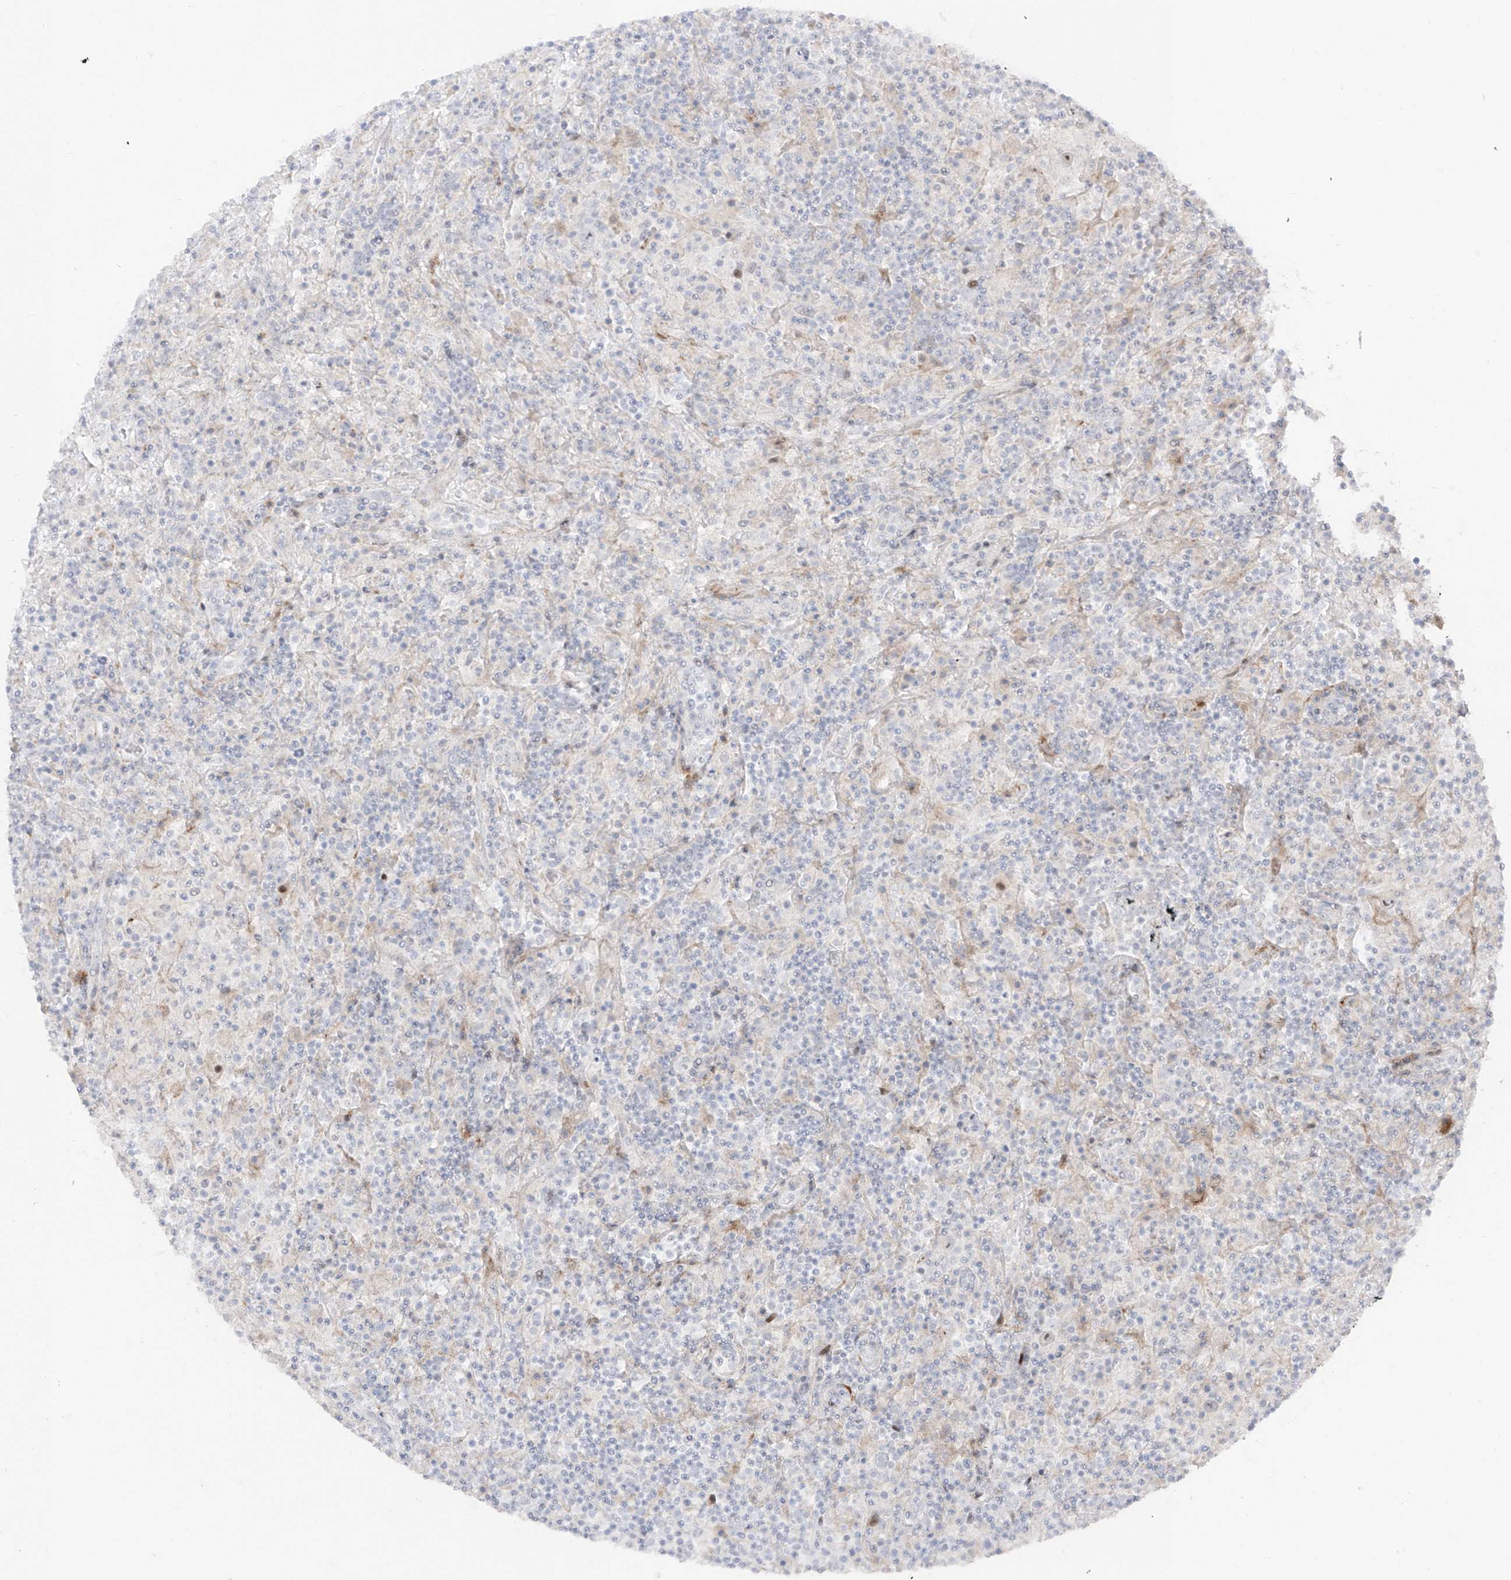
{"staining": {"intensity": "weak", "quantity": "<25%", "location": "nuclear"}, "tissue": "lymphoma", "cell_type": "Tumor cells", "image_type": "cancer", "snomed": [{"axis": "morphology", "description": "Hodgkin's disease, NOS"}, {"axis": "topography", "description": "Lymph node"}], "caption": "The histopathology image displays no significant expression in tumor cells of Hodgkin's disease.", "gene": "ZNF180", "patient": {"sex": "male", "age": 70}}